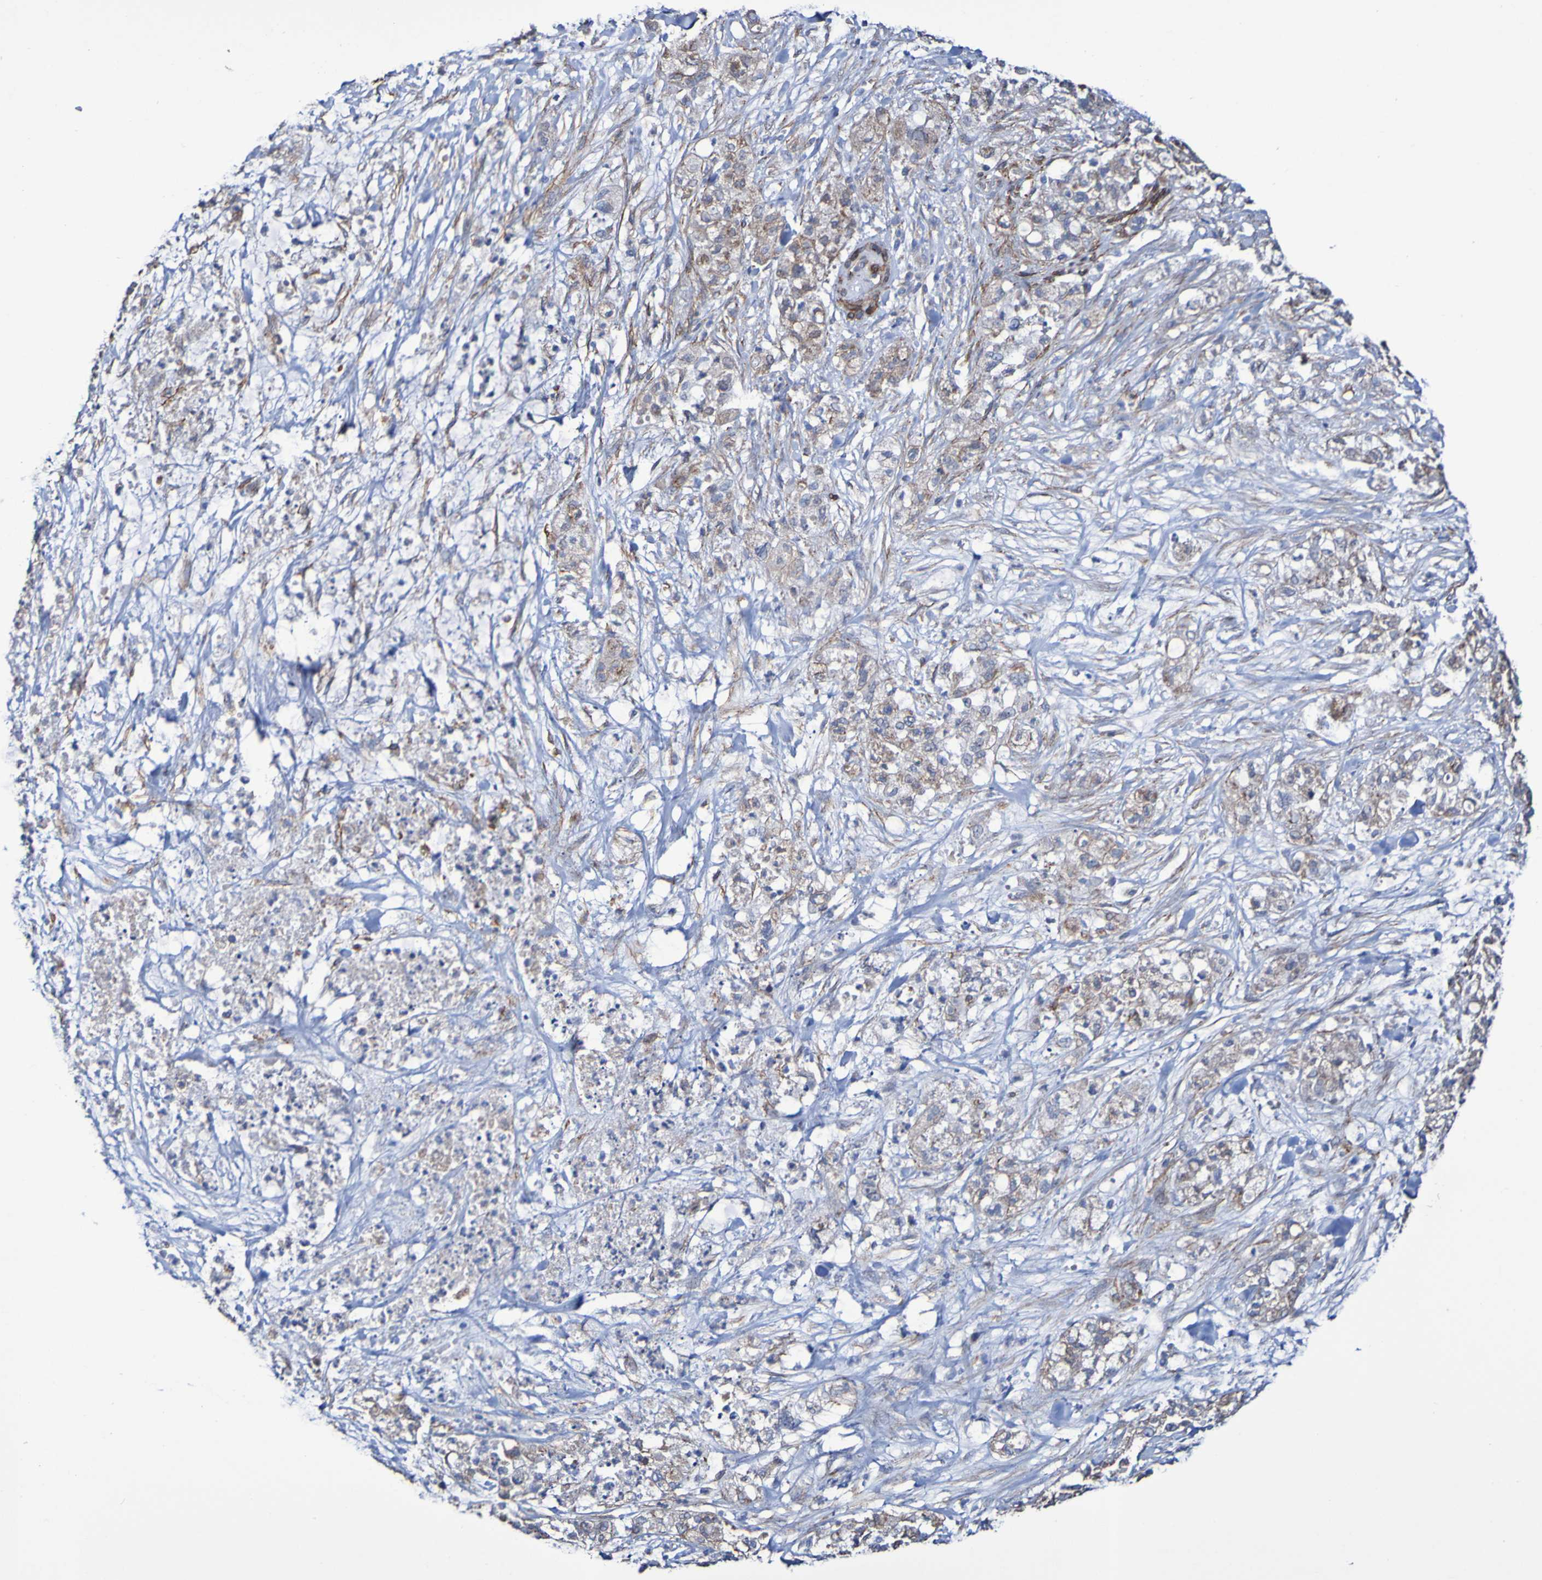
{"staining": {"intensity": "weak", "quantity": ">75%", "location": "cytoplasmic/membranous"}, "tissue": "pancreatic cancer", "cell_type": "Tumor cells", "image_type": "cancer", "snomed": [{"axis": "morphology", "description": "Adenocarcinoma, NOS"}, {"axis": "topography", "description": "Pancreas"}], "caption": "IHC (DAB) staining of human pancreatic cancer (adenocarcinoma) reveals weak cytoplasmic/membranous protein expression in approximately >75% of tumor cells.", "gene": "ELMOD3", "patient": {"sex": "female", "age": 78}}